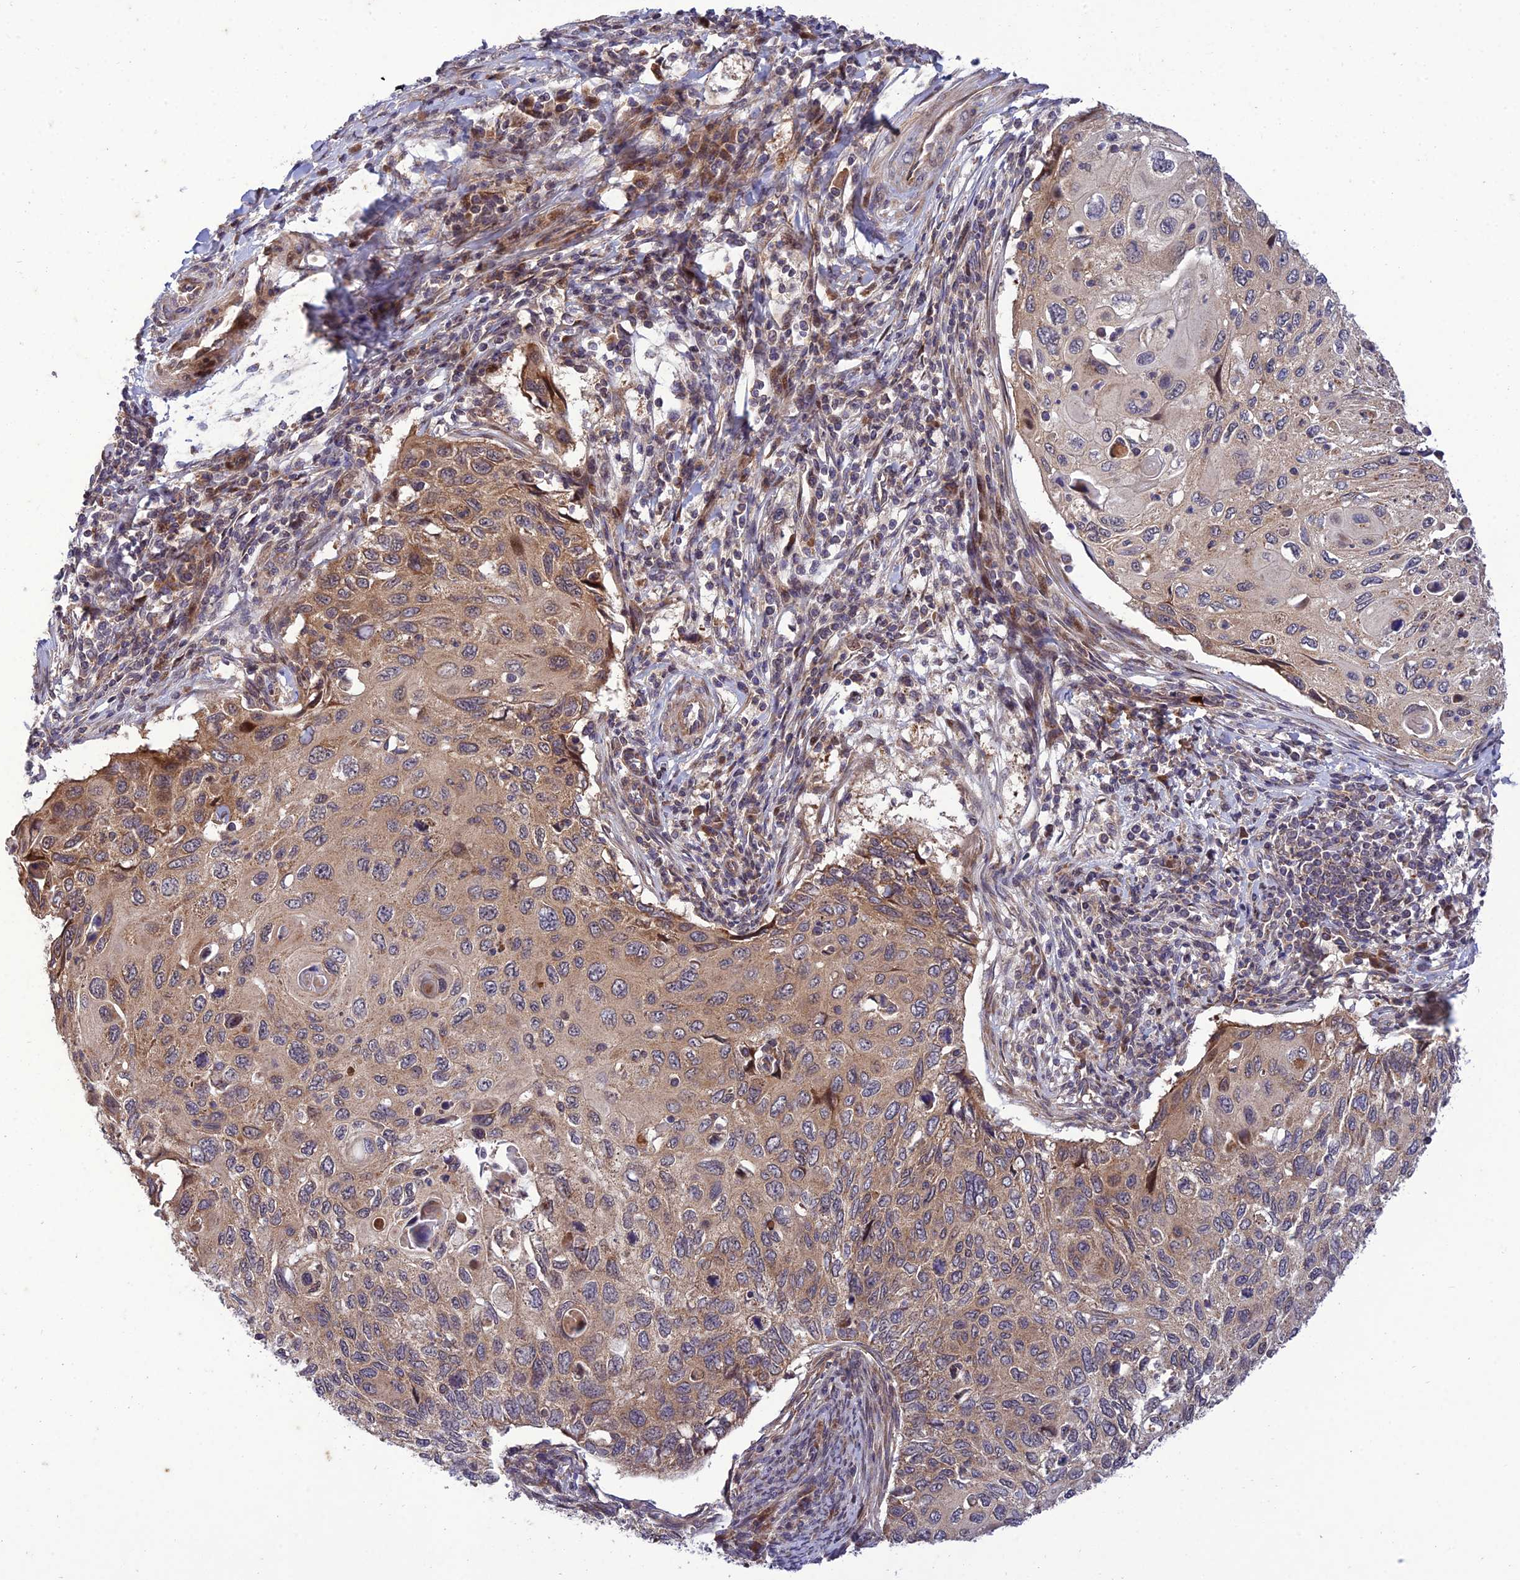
{"staining": {"intensity": "moderate", "quantity": "25%-75%", "location": "cytoplasmic/membranous"}, "tissue": "cervical cancer", "cell_type": "Tumor cells", "image_type": "cancer", "snomed": [{"axis": "morphology", "description": "Squamous cell carcinoma, NOS"}, {"axis": "topography", "description": "Cervix"}], "caption": "Cervical squamous cell carcinoma stained with a protein marker demonstrates moderate staining in tumor cells.", "gene": "PLEKHG2", "patient": {"sex": "female", "age": 70}}